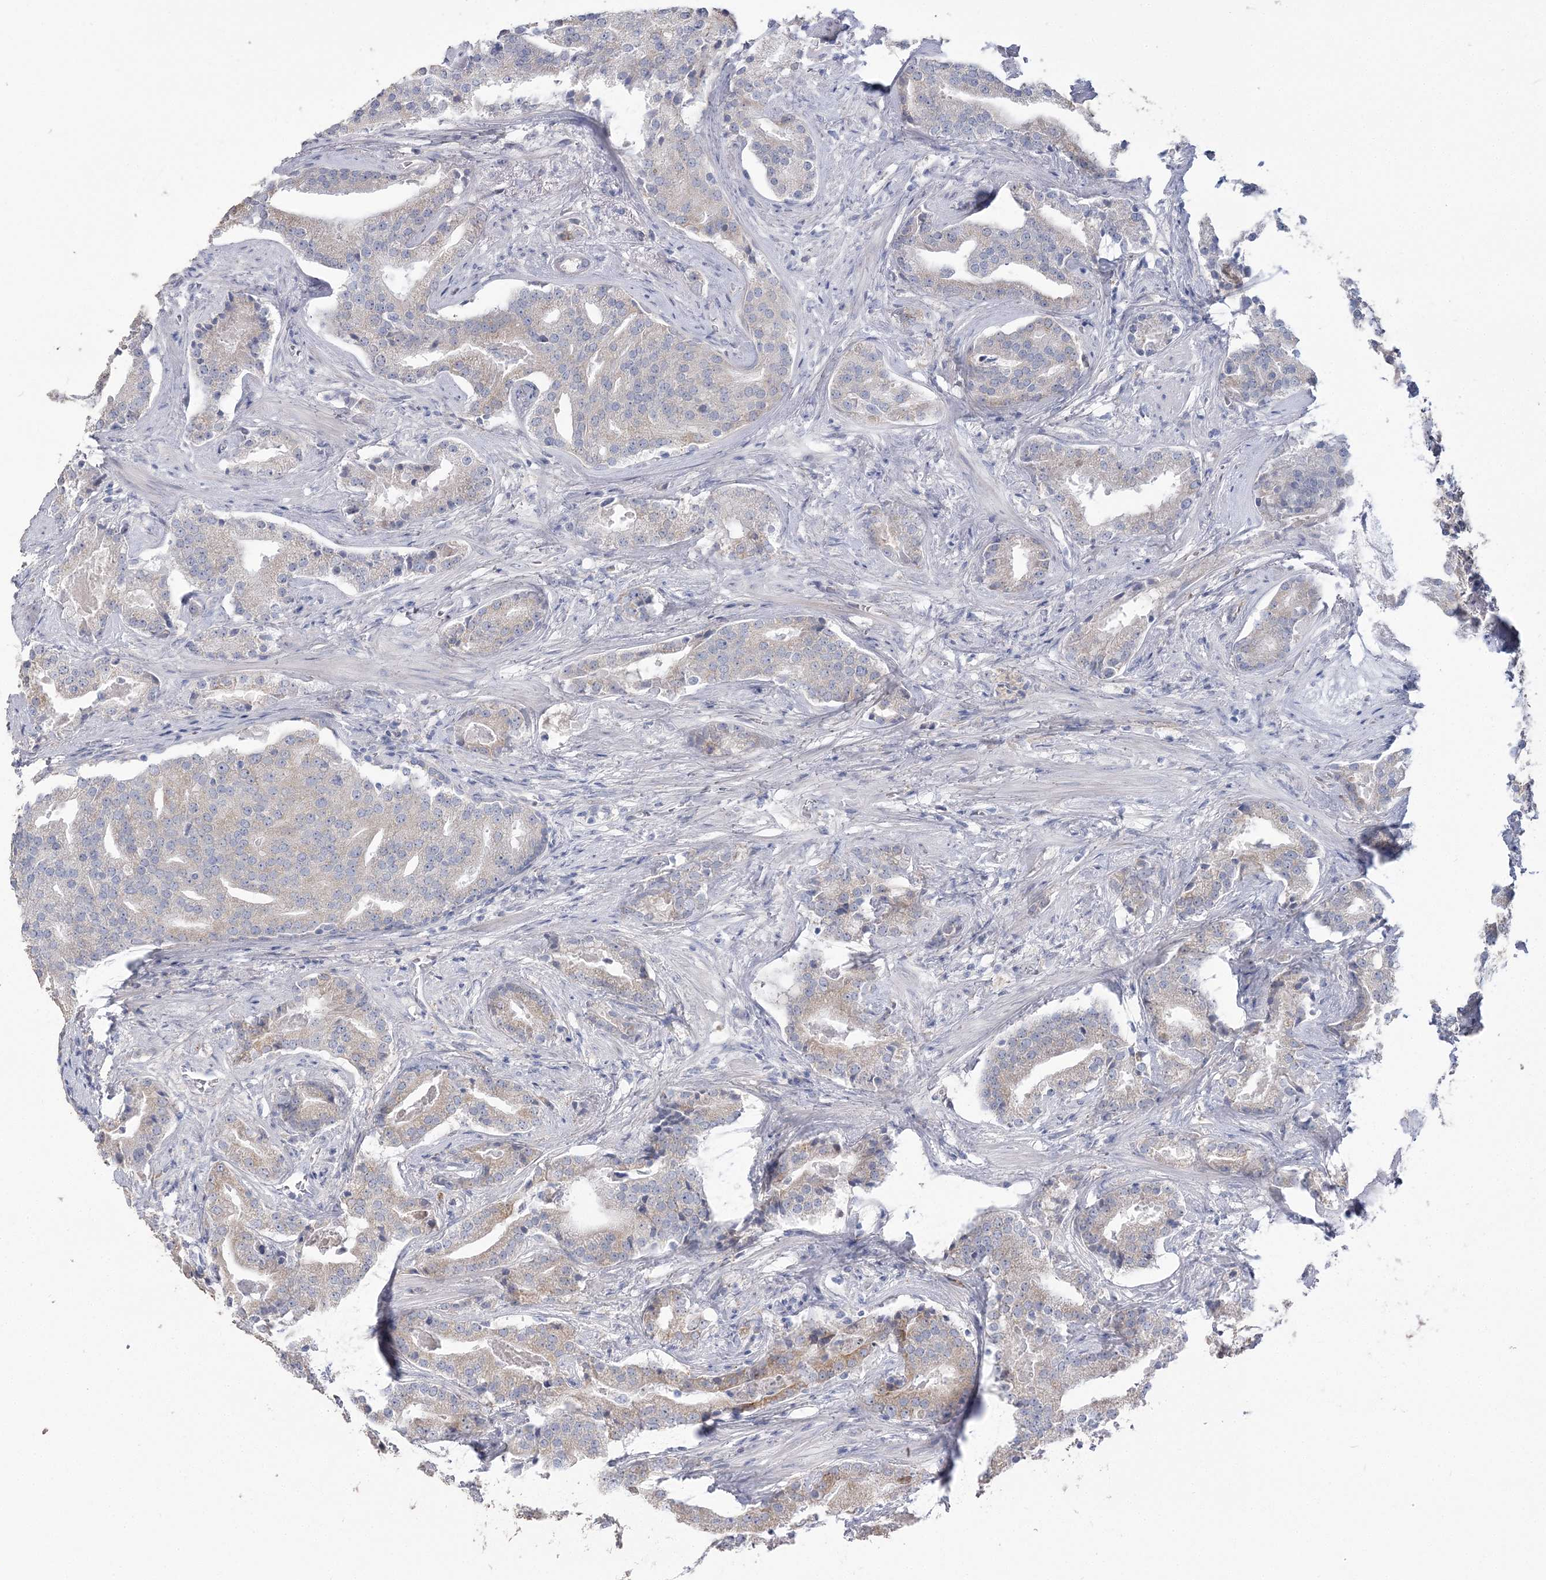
{"staining": {"intensity": "weak", "quantity": "<25%", "location": "cytoplasmic/membranous"}, "tissue": "prostate cancer", "cell_type": "Tumor cells", "image_type": "cancer", "snomed": [{"axis": "morphology", "description": "Adenocarcinoma, Low grade"}, {"axis": "topography", "description": "Prostate"}], "caption": "Immunohistochemical staining of prostate cancer (adenocarcinoma (low-grade)) shows no significant expression in tumor cells.", "gene": "CMBL", "patient": {"sex": "male", "age": 67}}